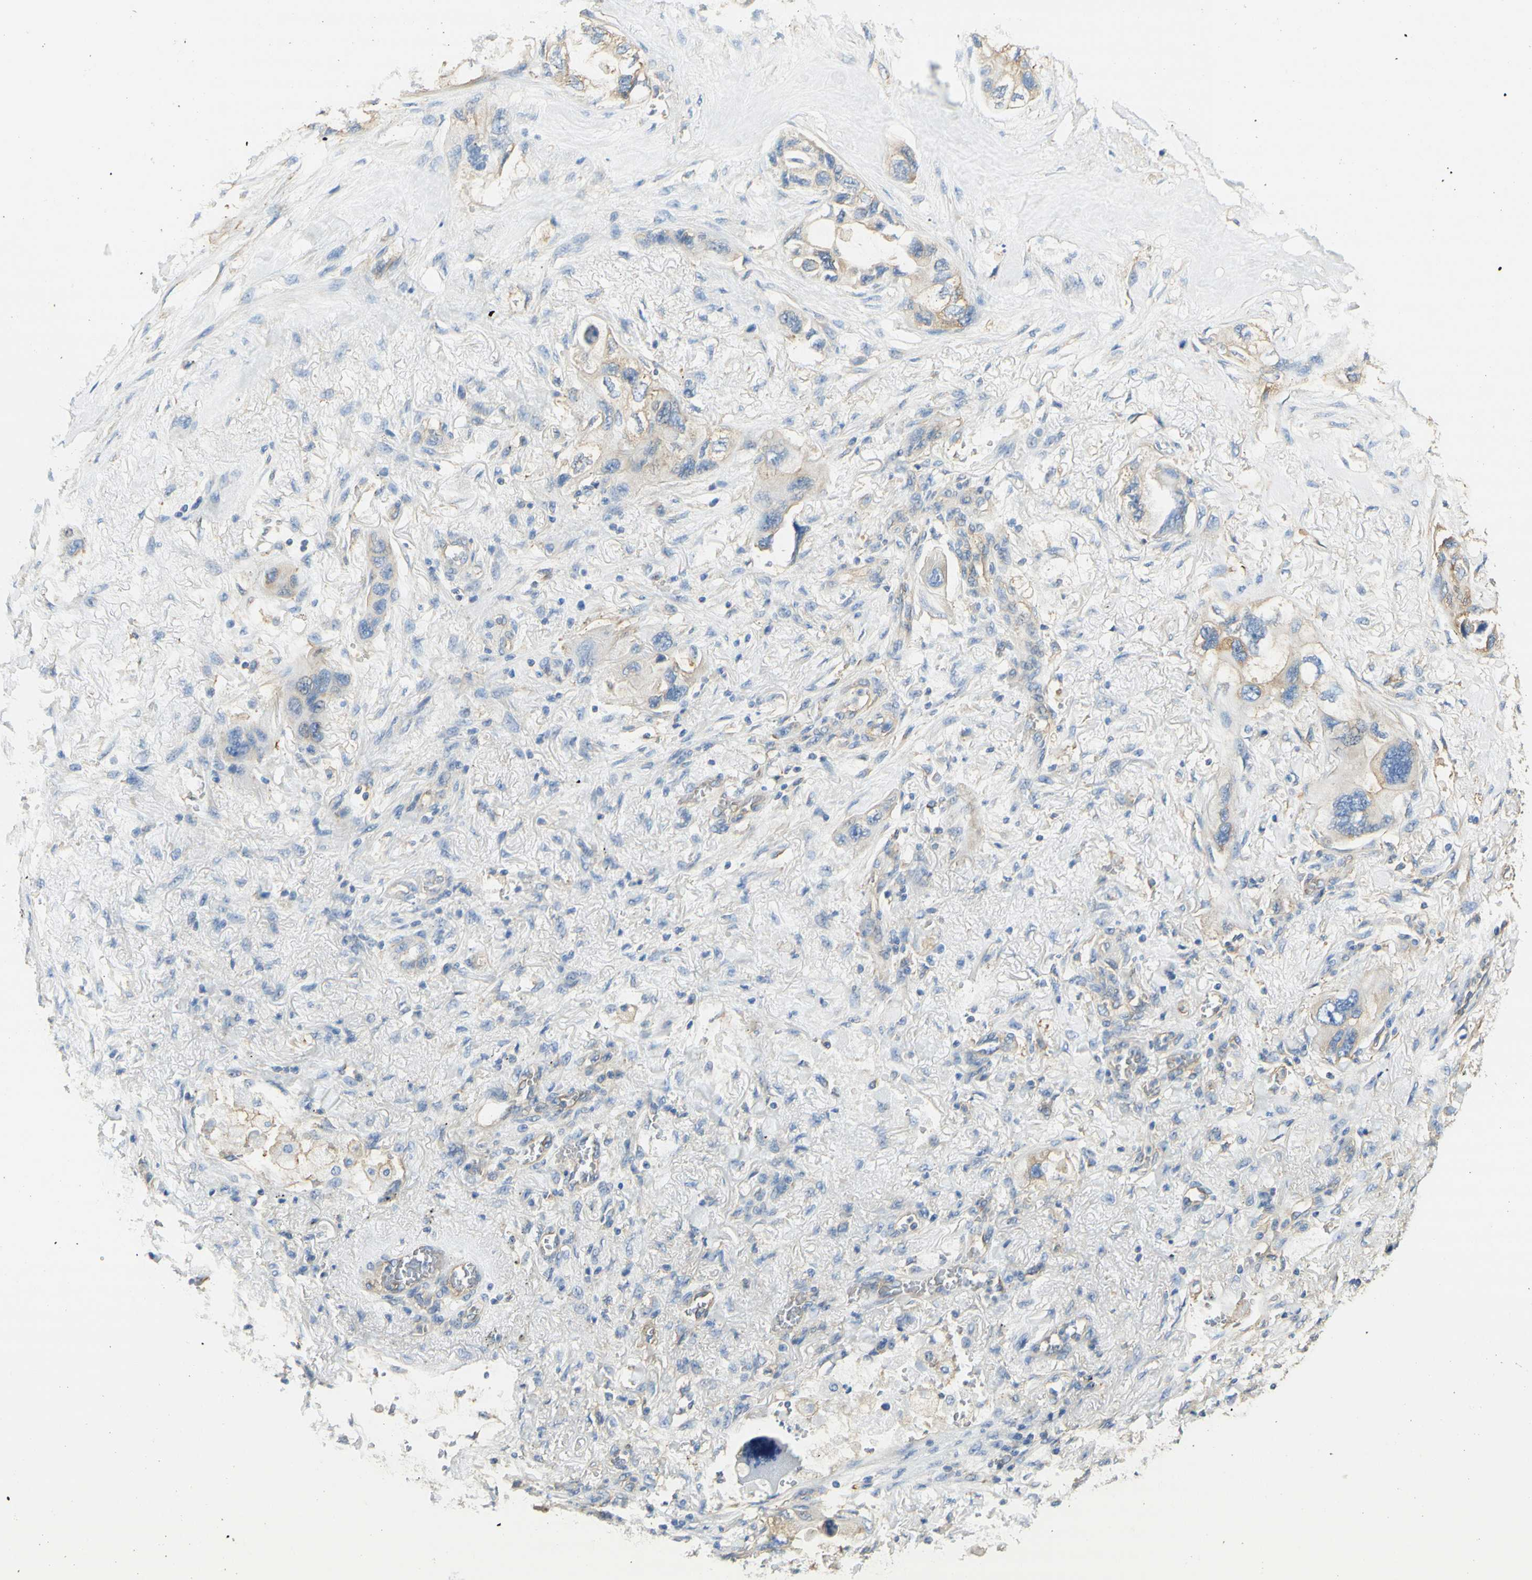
{"staining": {"intensity": "weak", "quantity": ">75%", "location": "cytoplasmic/membranous"}, "tissue": "lung cancer", "cell_type": "Tumor cells", "image_type": "cancer", "snomed": [{"axis": "morphology", "description": "Squamous cell carcinoma, NOS"}, {"axis": "topography", "description": "Lung"}], "caption": "IHC photomicrograph of human lung squamous cell carcinoma stained for a protein (brown), which demonstrates low levels of weak cytoplasmic/membranous staining in about >75% of tumor cells.", "gene": "CLTC", "patient": {"sex": "female", "age": 73}}